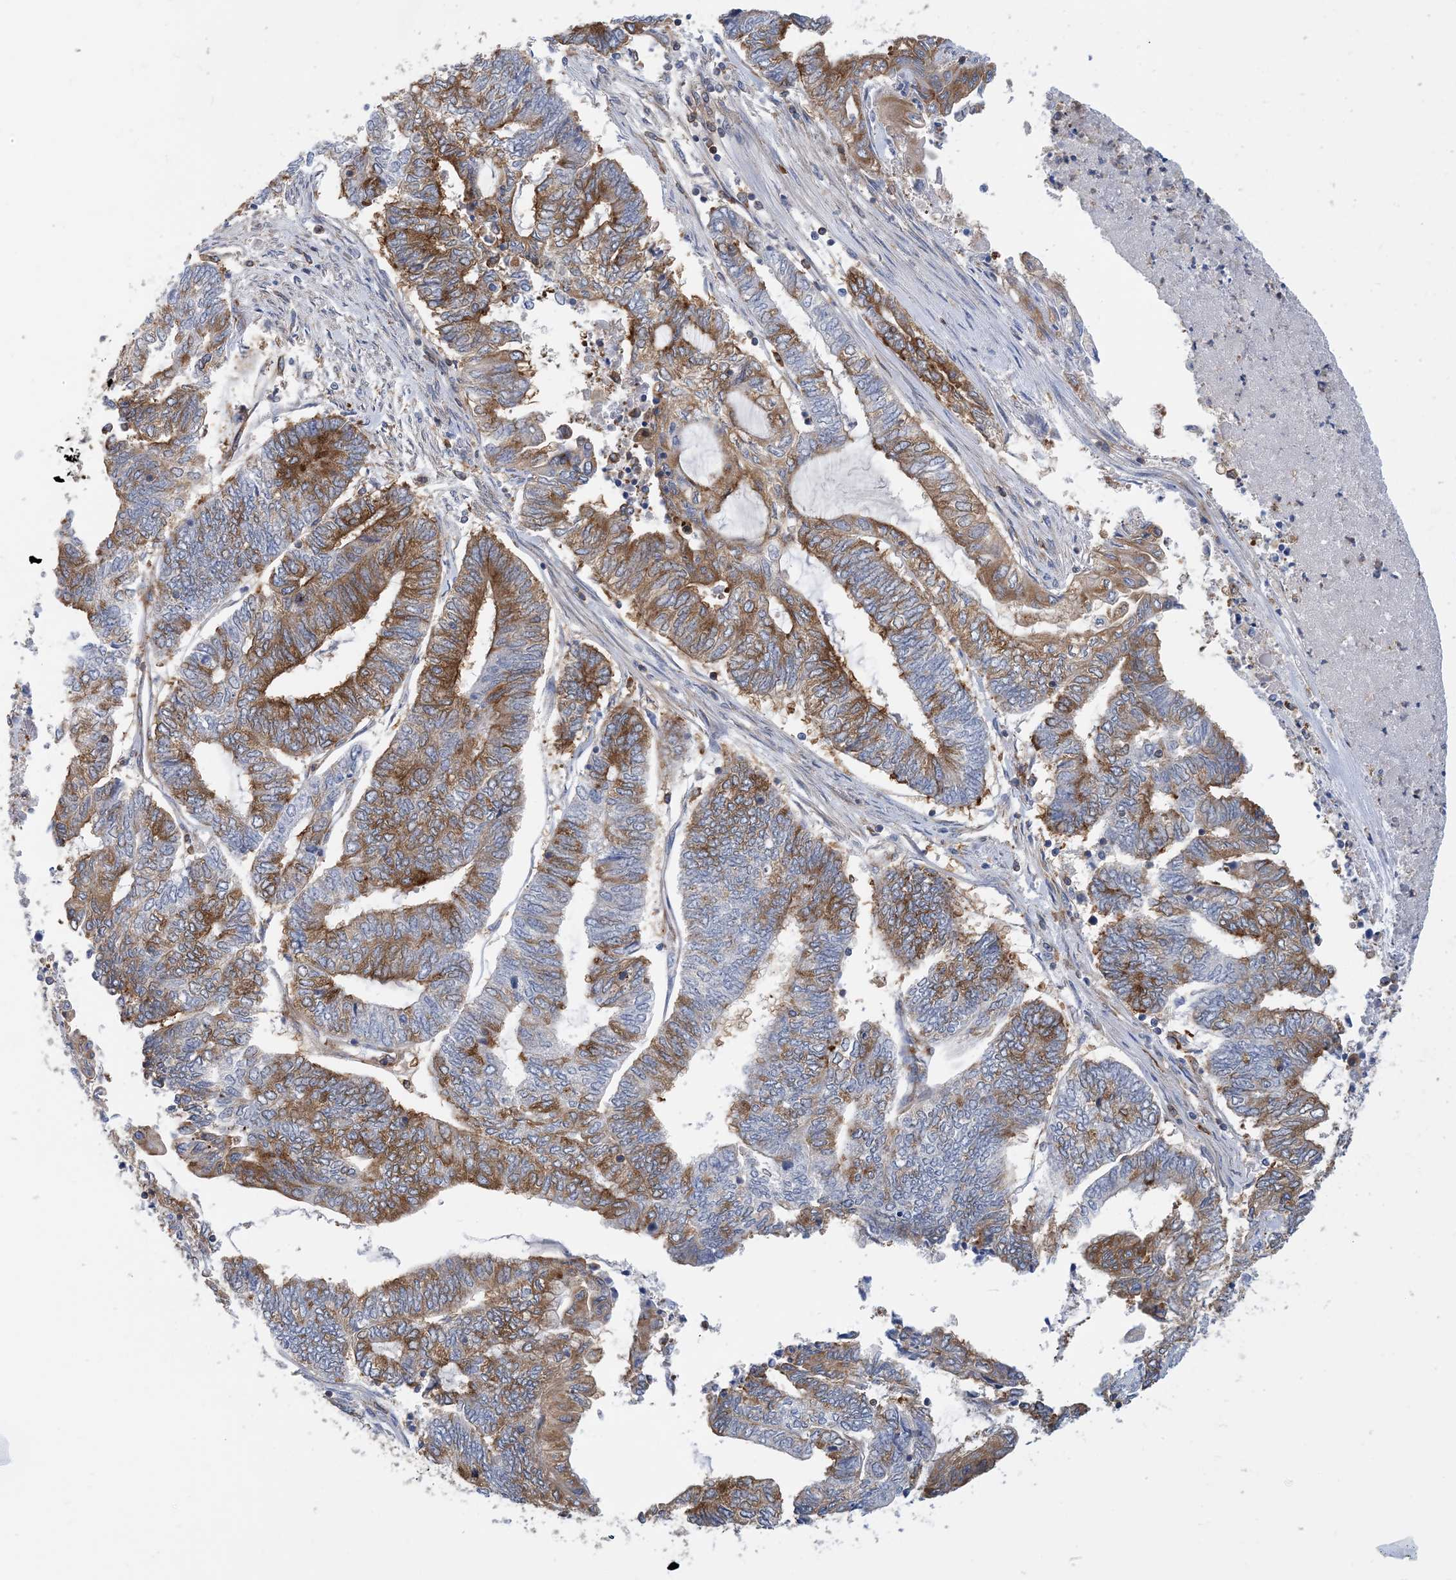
{"staining": {"intensity": "moderate", "quantity": ">75%", "location": "cytoplasmic/membranous"}, "tissue": "endometrial cancer", "cell_type": "Tumor cells", "image_type": "cancer", "snomed": [{"axis": "morphology", "description": "Adenocarcinoma, NOS"}, {"axis": "topography", "description": "Uterus"}, {"axis": "topography", "description": "Endometrium"}], "caption": "Endometrial cancer stained with a brown dye demonstrates moderate cytoplasmic/membranous positive positivity in about >75% of tumor cells.", "gene": "DYNC1LI1", "patient": {"sex": "female", "age": 70}}